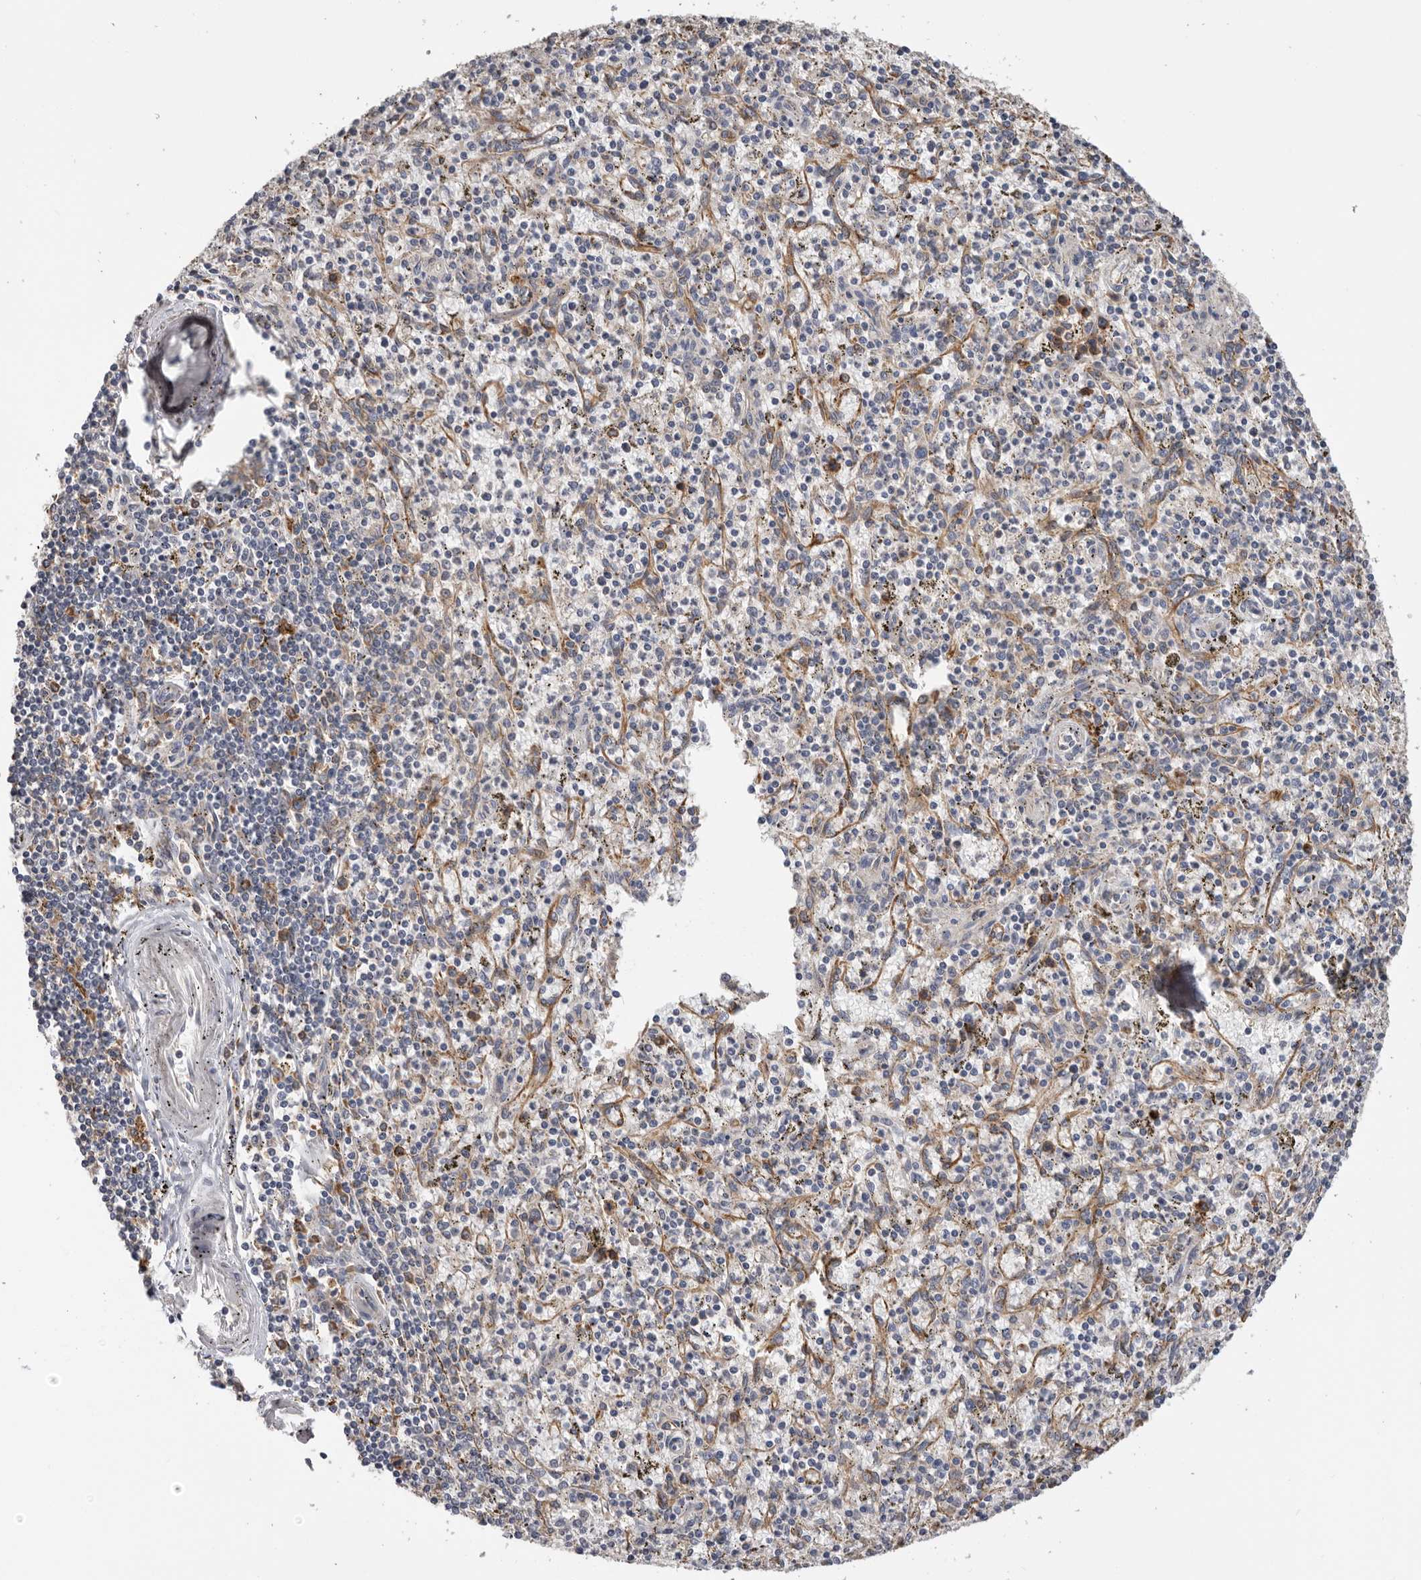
{"staining": {"intensity": "negative", "quantity": "none", "location": "none"}, "tissue": "spleen", "cell_type": "Cells in red pulp", "image_type": "normal", "snomed": [{"axis": "morphology", "description": "Normal tissue, NOS"}, {"axis": "topography", "description": "Spleen"}], "caption": "The photomicrograph demonstrates no staining of cells in red pulp in normal spleen. The staining is performed using DAB (3,3'-diaminobenzidine) brown chromogen with nuclei counter-stained in using hematoxylin.", "gene": "TFRC", "patient": {"sex": "male", "age": 72}}